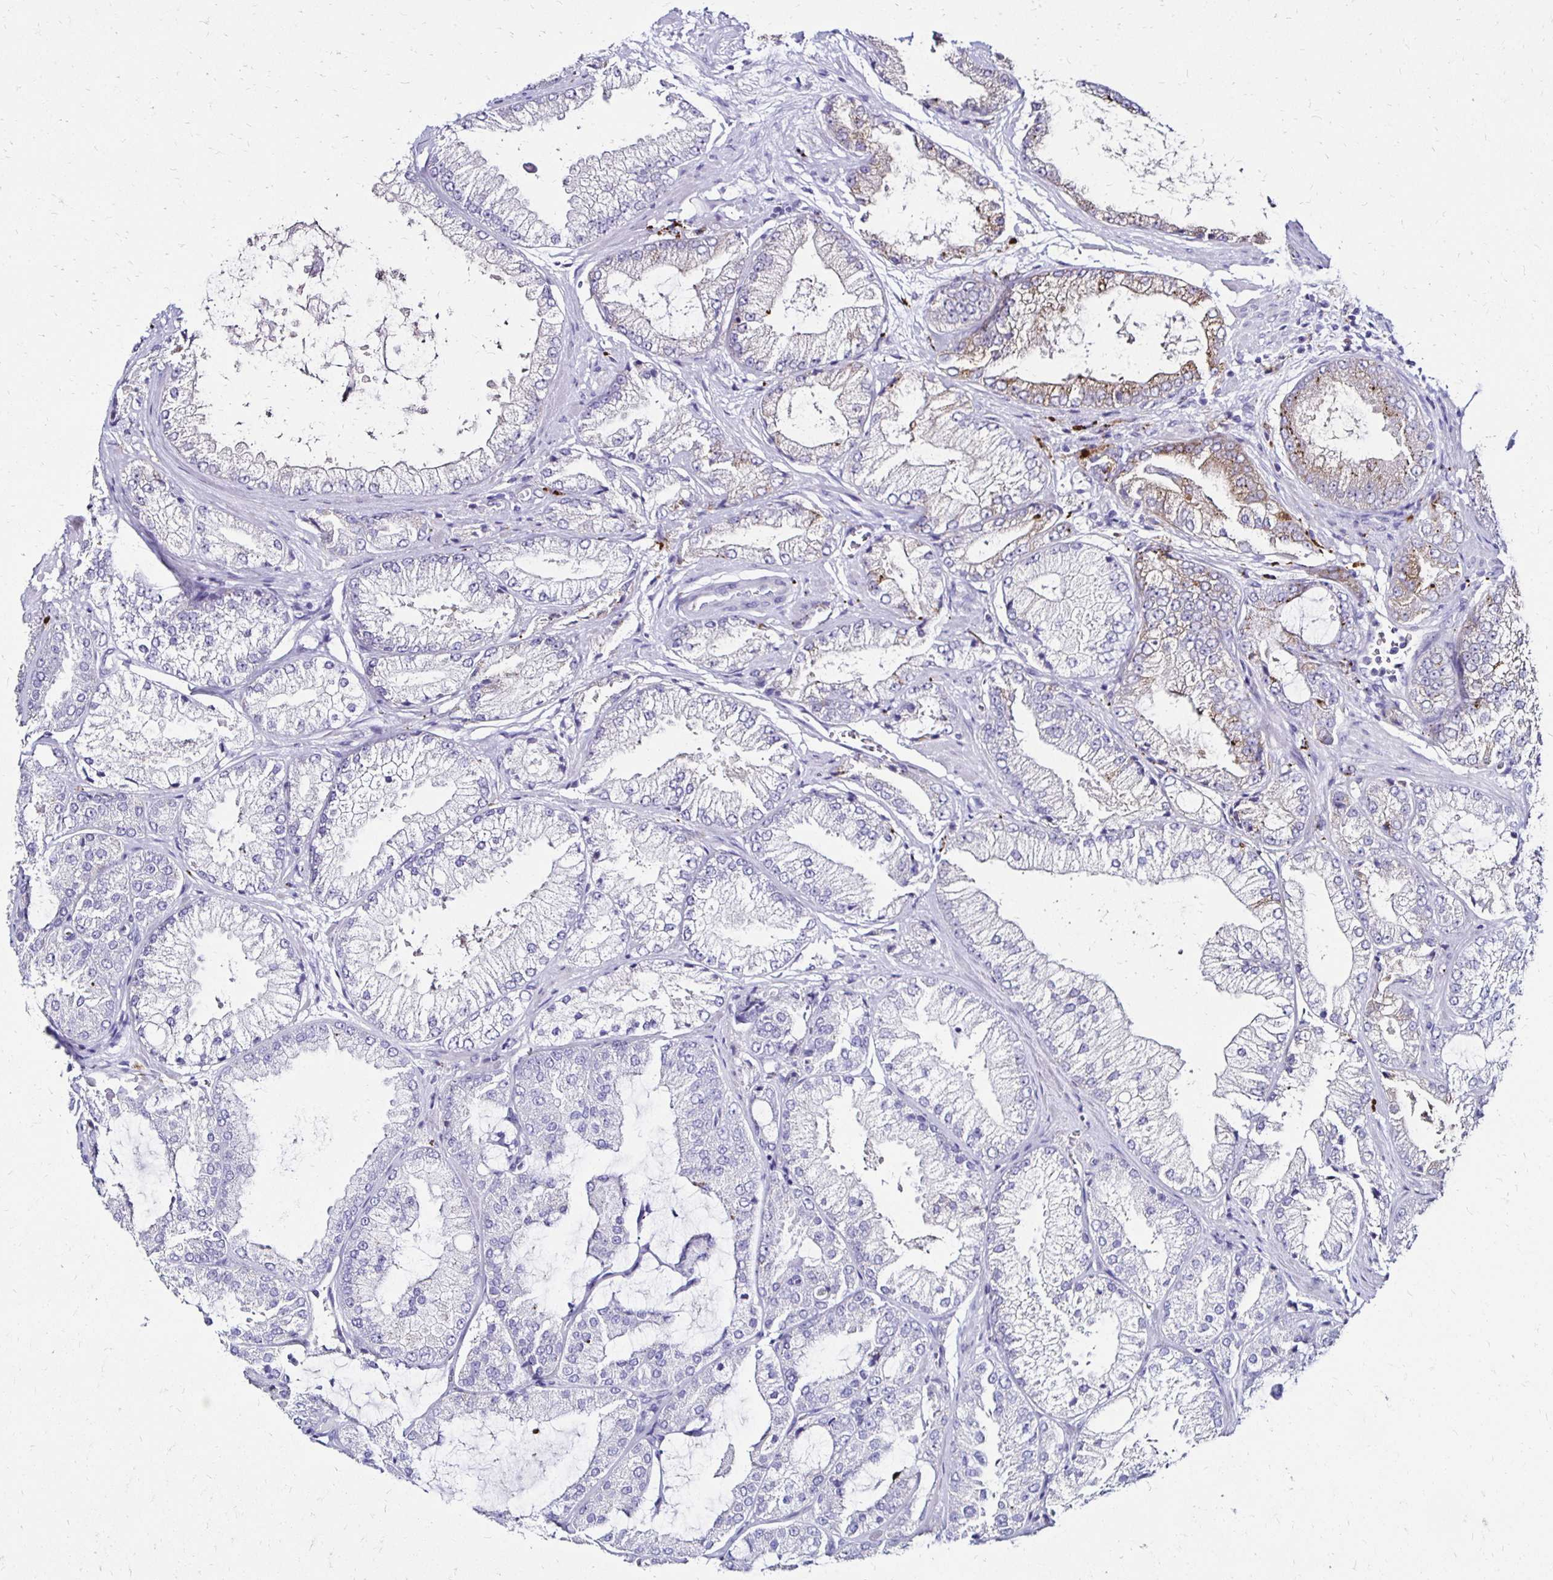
{"staining": {"intensity": "weak", "quantity": "<25%", "location": "cytoplasmic/membranous"}, "tissue": "prostate cancer", "cell_type": "Tumor cells", "image_type": "cancer", "snomed": [{"axis": "morphology", "description": "Adenocarcinoma, High grade"}, {"axis": "topography", "description": "Prostate"}], "caption": "Immunohistochemical staining of prostate adenocarcinoma (high-grade) demonstrates no significant expression in tumor cells.", "gene": "KCNT1", "patient": {"sex": "male", "age": 68}}